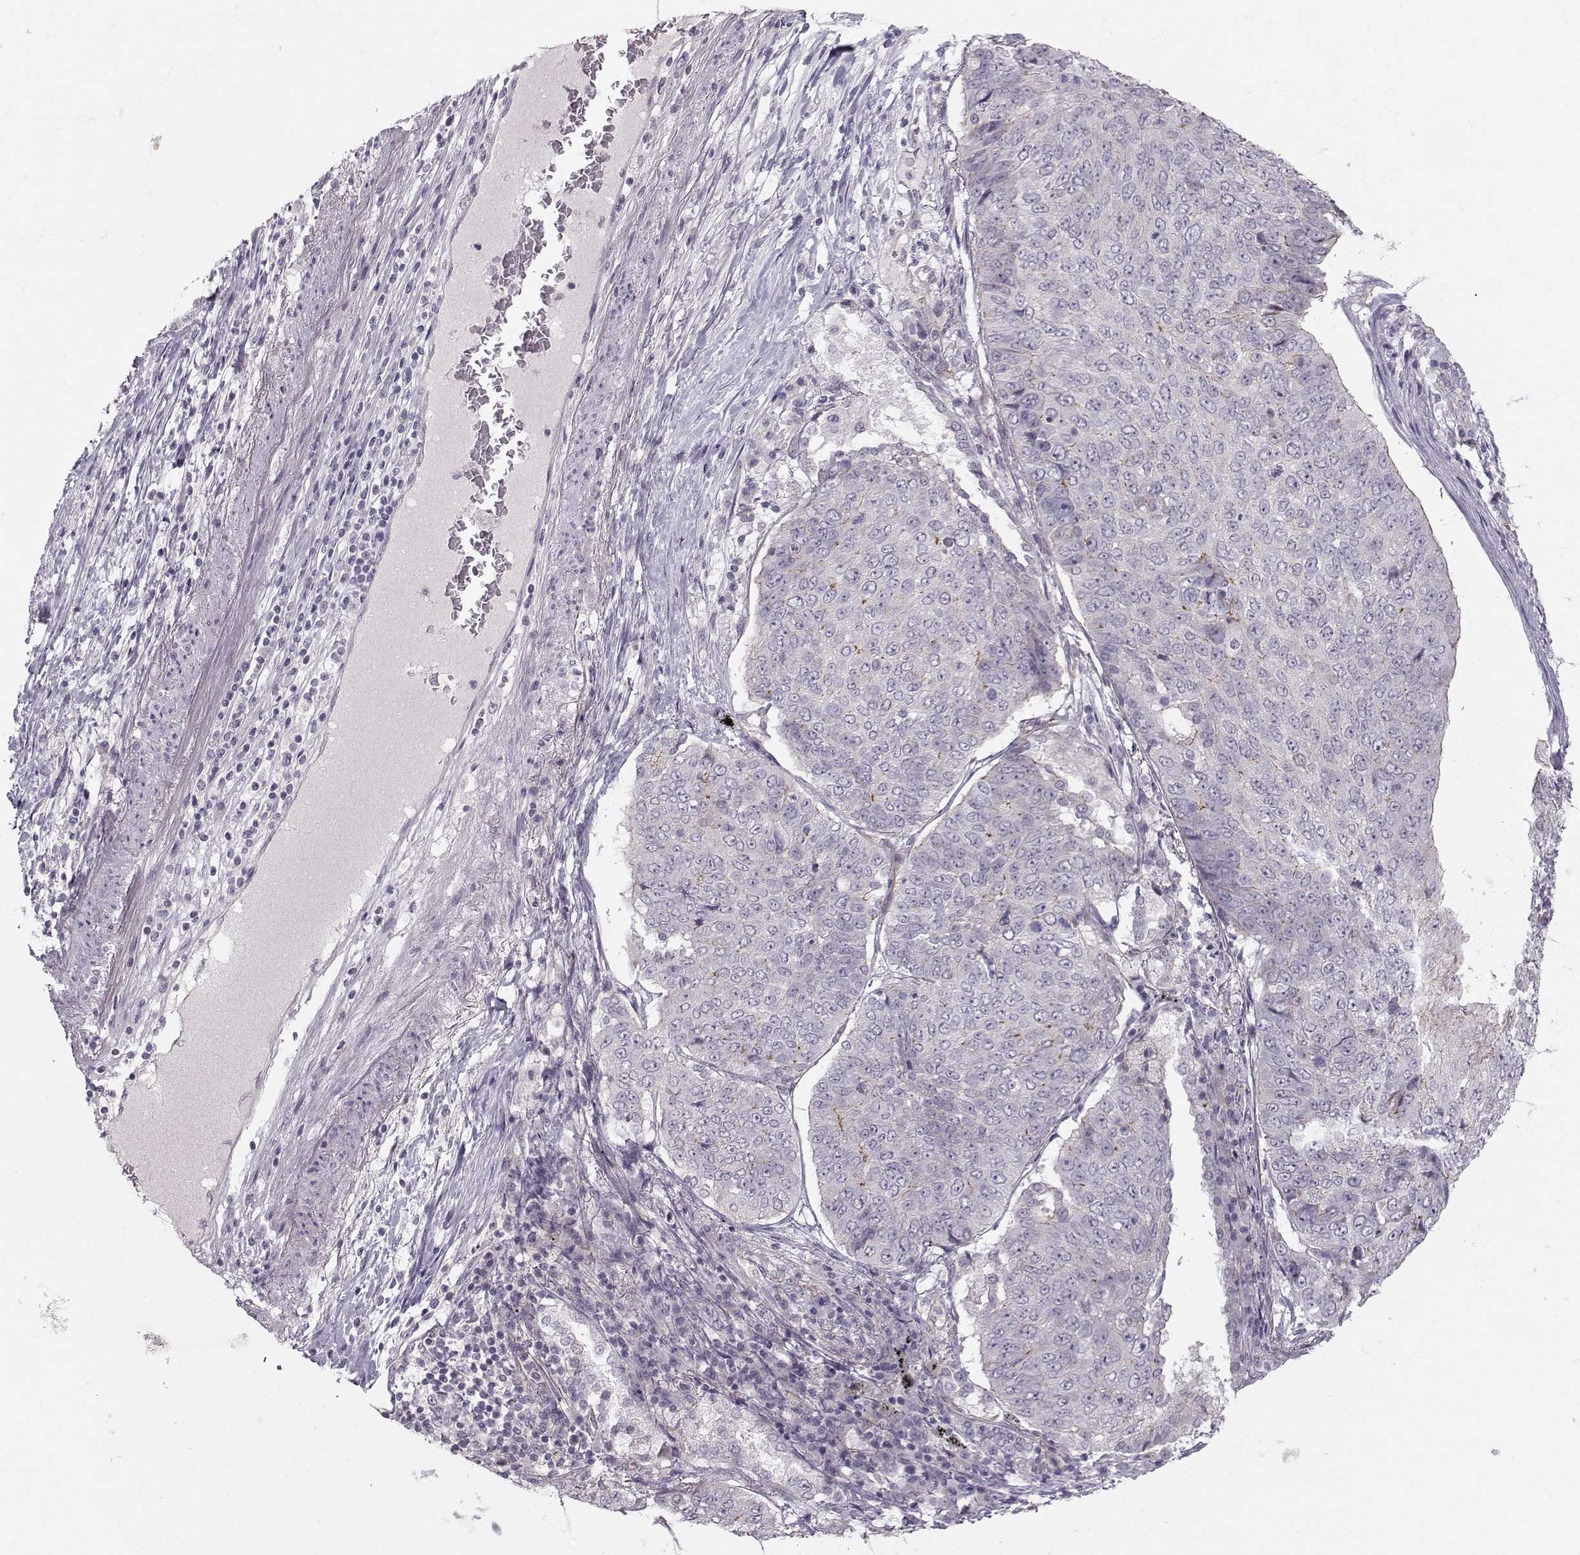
{"staining": {"intensity": "moderate", "quantity": "<25%", "location": "cytoplasmic/membranous"}, "tissue": "lung cancer", "cell_type": "Tumor cells", "image_type": "cancer", "snomed": [{"axis": "morphology", "description": "Normal tissue, NOS"}, {"axis": "morphology", "description": "Squamous cell carcinoma, NOS"}, {"axis": "topography", "description": "Bronchus"}, {"axis": "topography", "description": "Lung"}], "caption": "Human lung cancer (squamous cell carcinoma) stained for a protein (brown) reveals moderate cytoplasmic/membranous positive positivity in approximately <25% of tumor cells.", "gene": "MAST1", "patient": {"sex": "male", "age": 64}}